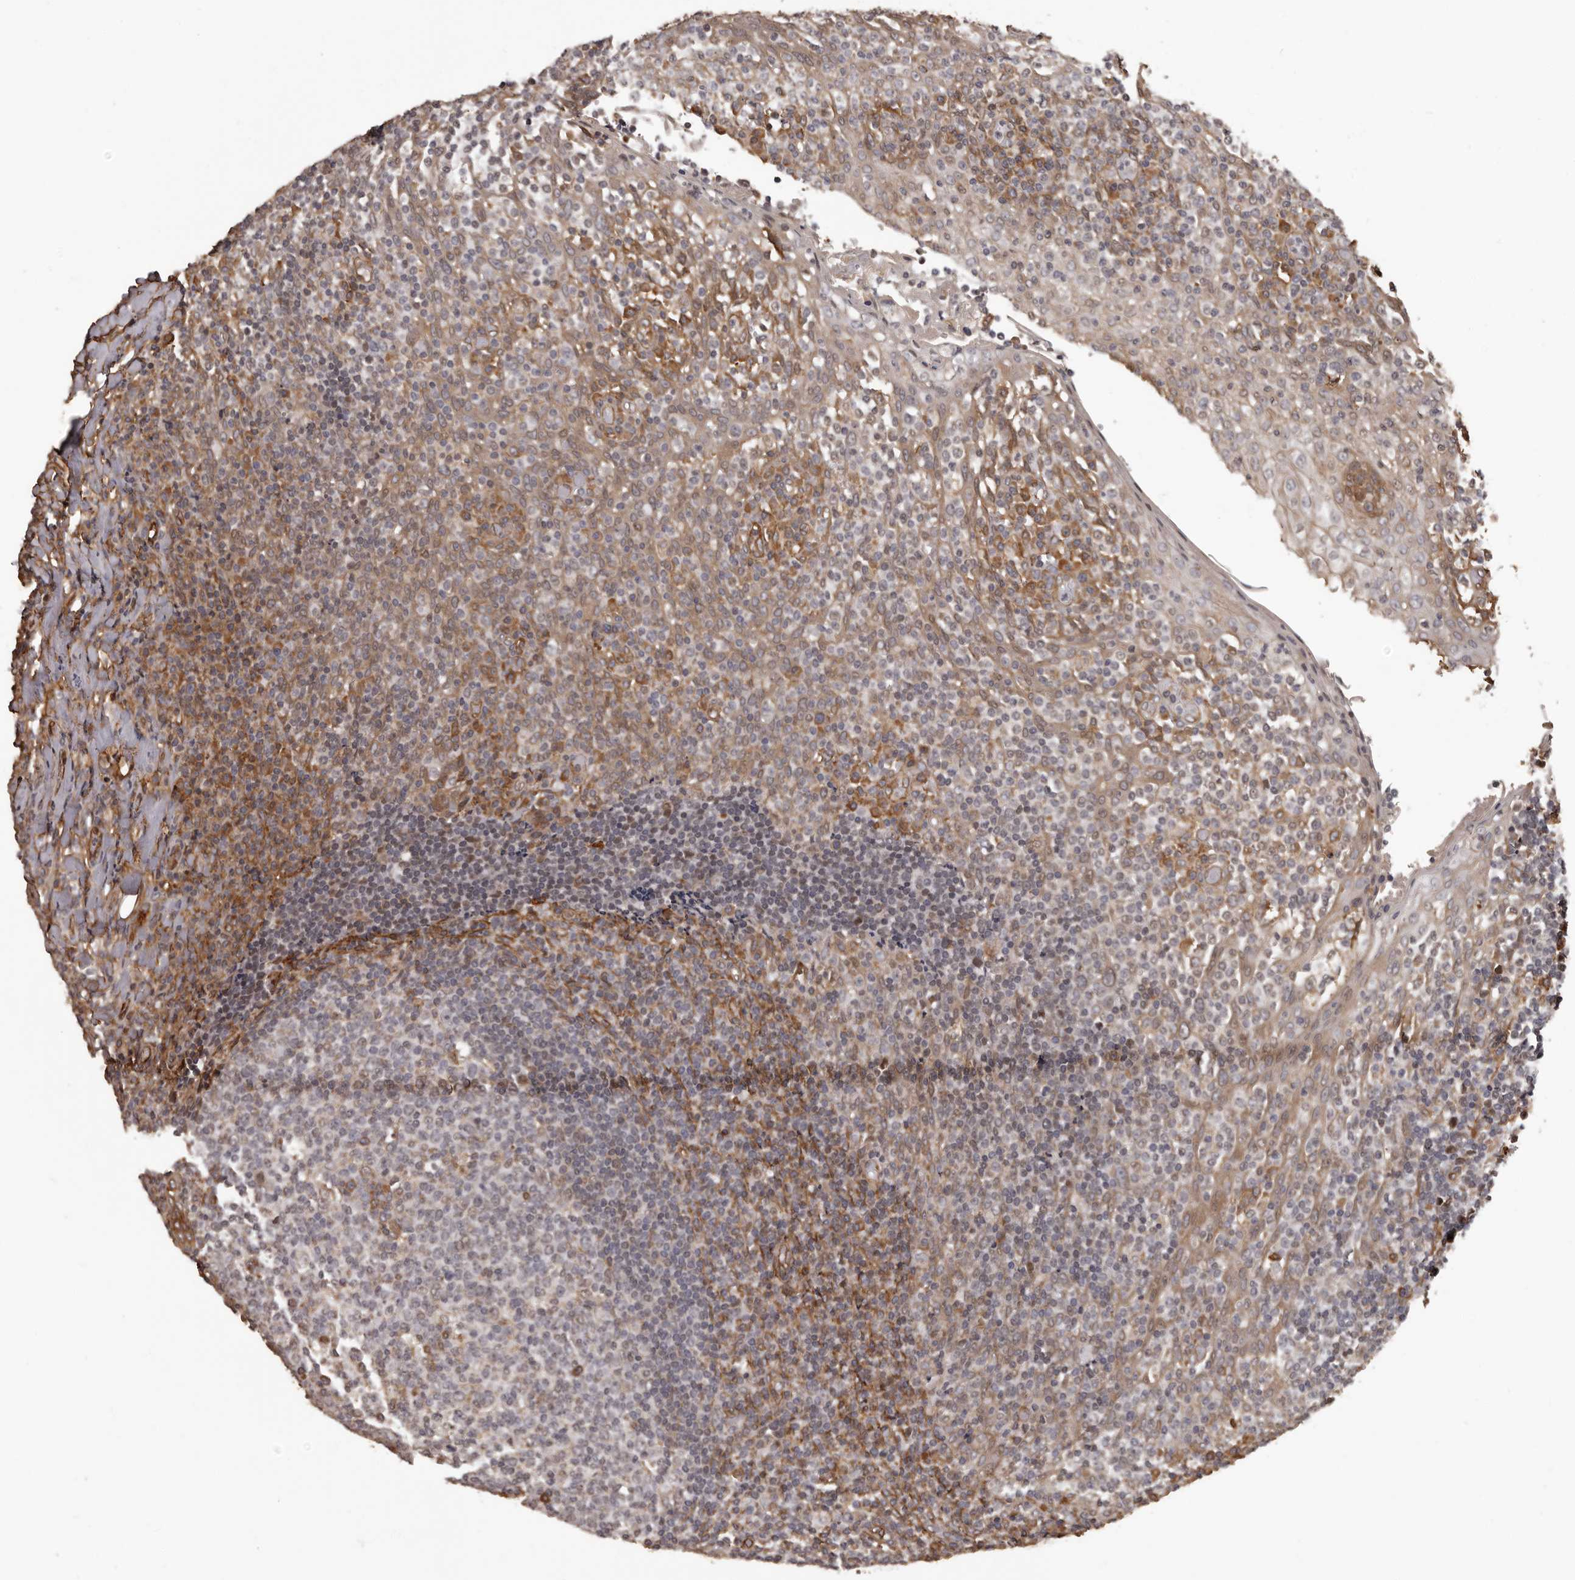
{"staining": {"intensity": "moderate", "quantity": "<25%", "location": "cytoplasmic/membranous"}, "tissue": "tonsil", "cell_type": "Germinal center cells", "image_type": "normal", "snomed": [{"axis": "morphology", "description": "Normal tissue, NOS"}, {"axis": "topography", "description": "Tonsil"}], "caption": "Germinal center cells display low levels of moderate cytoplasmic/membranous positivity in about <25% of cells in normal human tonsil.", "gene": "SLITRK6", "patient": {"sex": "female", "age": 19}}